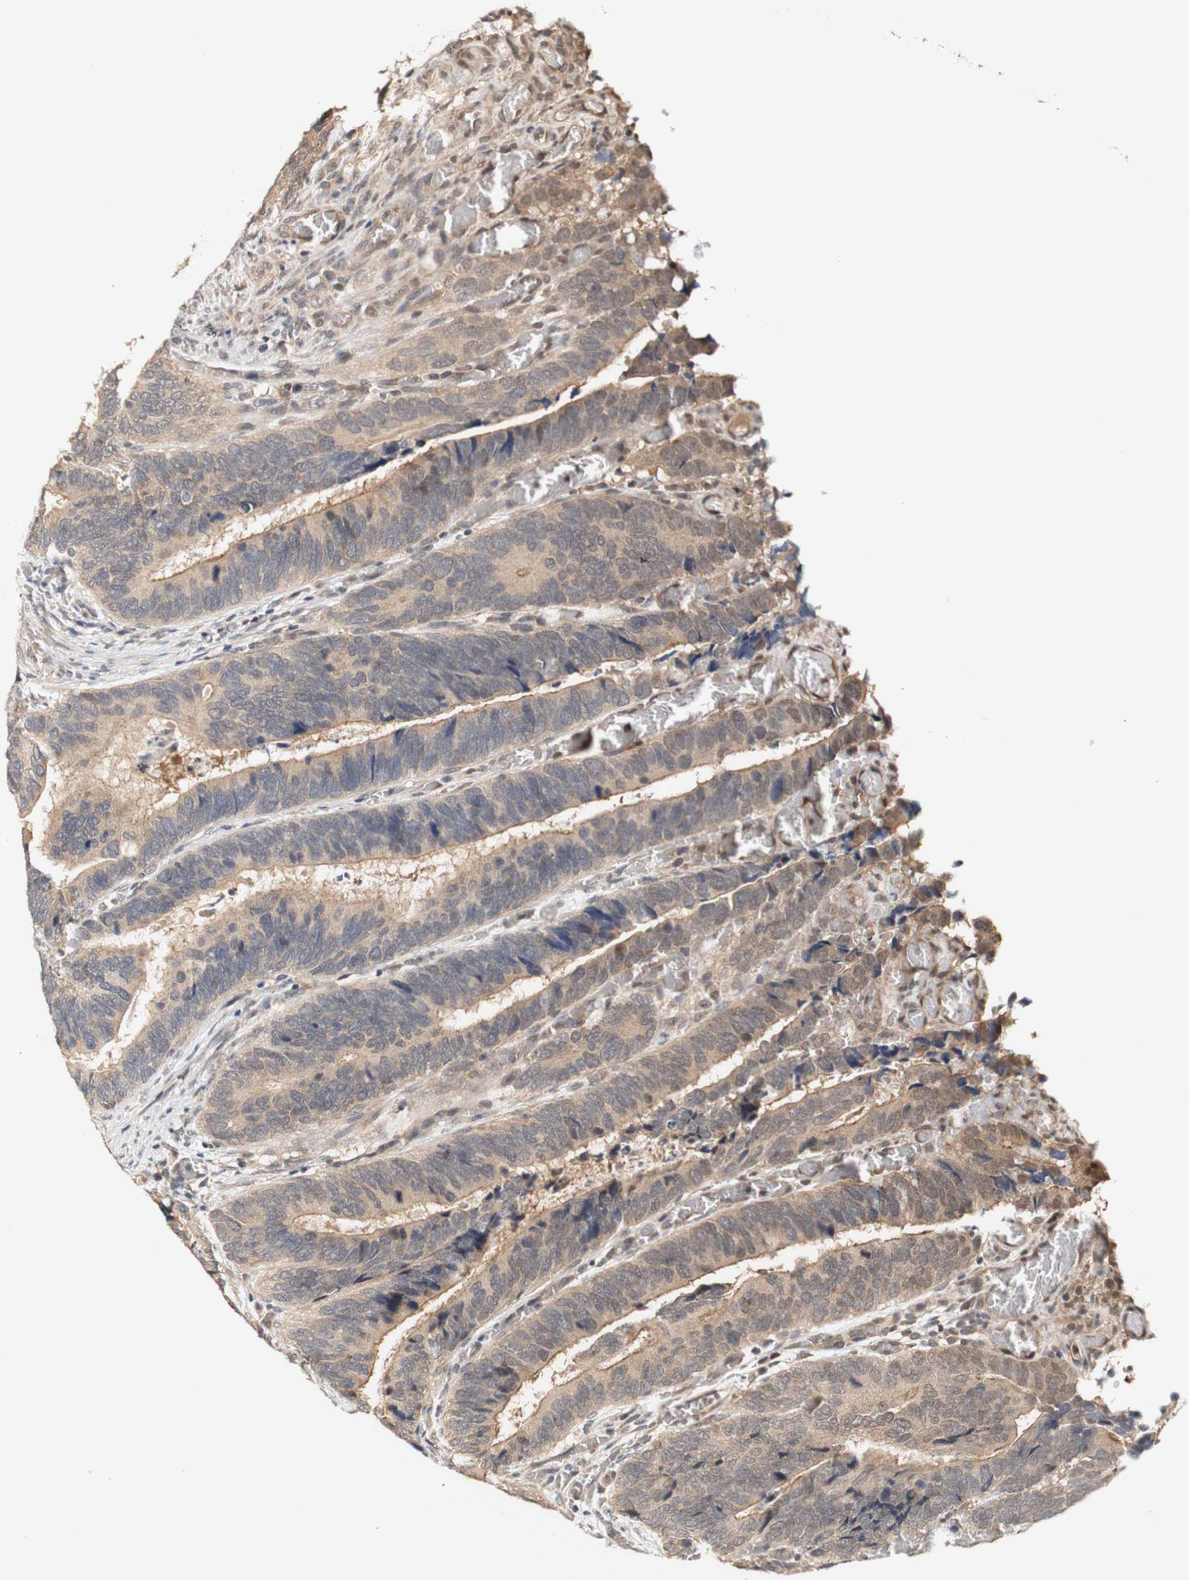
{"staining": {"intensity": "weak", "quantity": ">75%", "location": "cytoplasmic/membranous"}, "tissue": "colorectal cancer", "cell_type": "Tumor cells", "image_type": "cancer", "snomed": [{"axis": "morphology", "description": "Adenocarcinoma, NOS"}, {"axis": "topography", "description": "Colon"}], "caption": "Immunohistochemical staining of human adenocarcinoma (colorectal) reveals low levels of weak cytoplasmic/membranous protein positivity in approximately >75% of tumor cells.", "gene": "PIN1", "patient": {"sex": "male", "age": 72}}